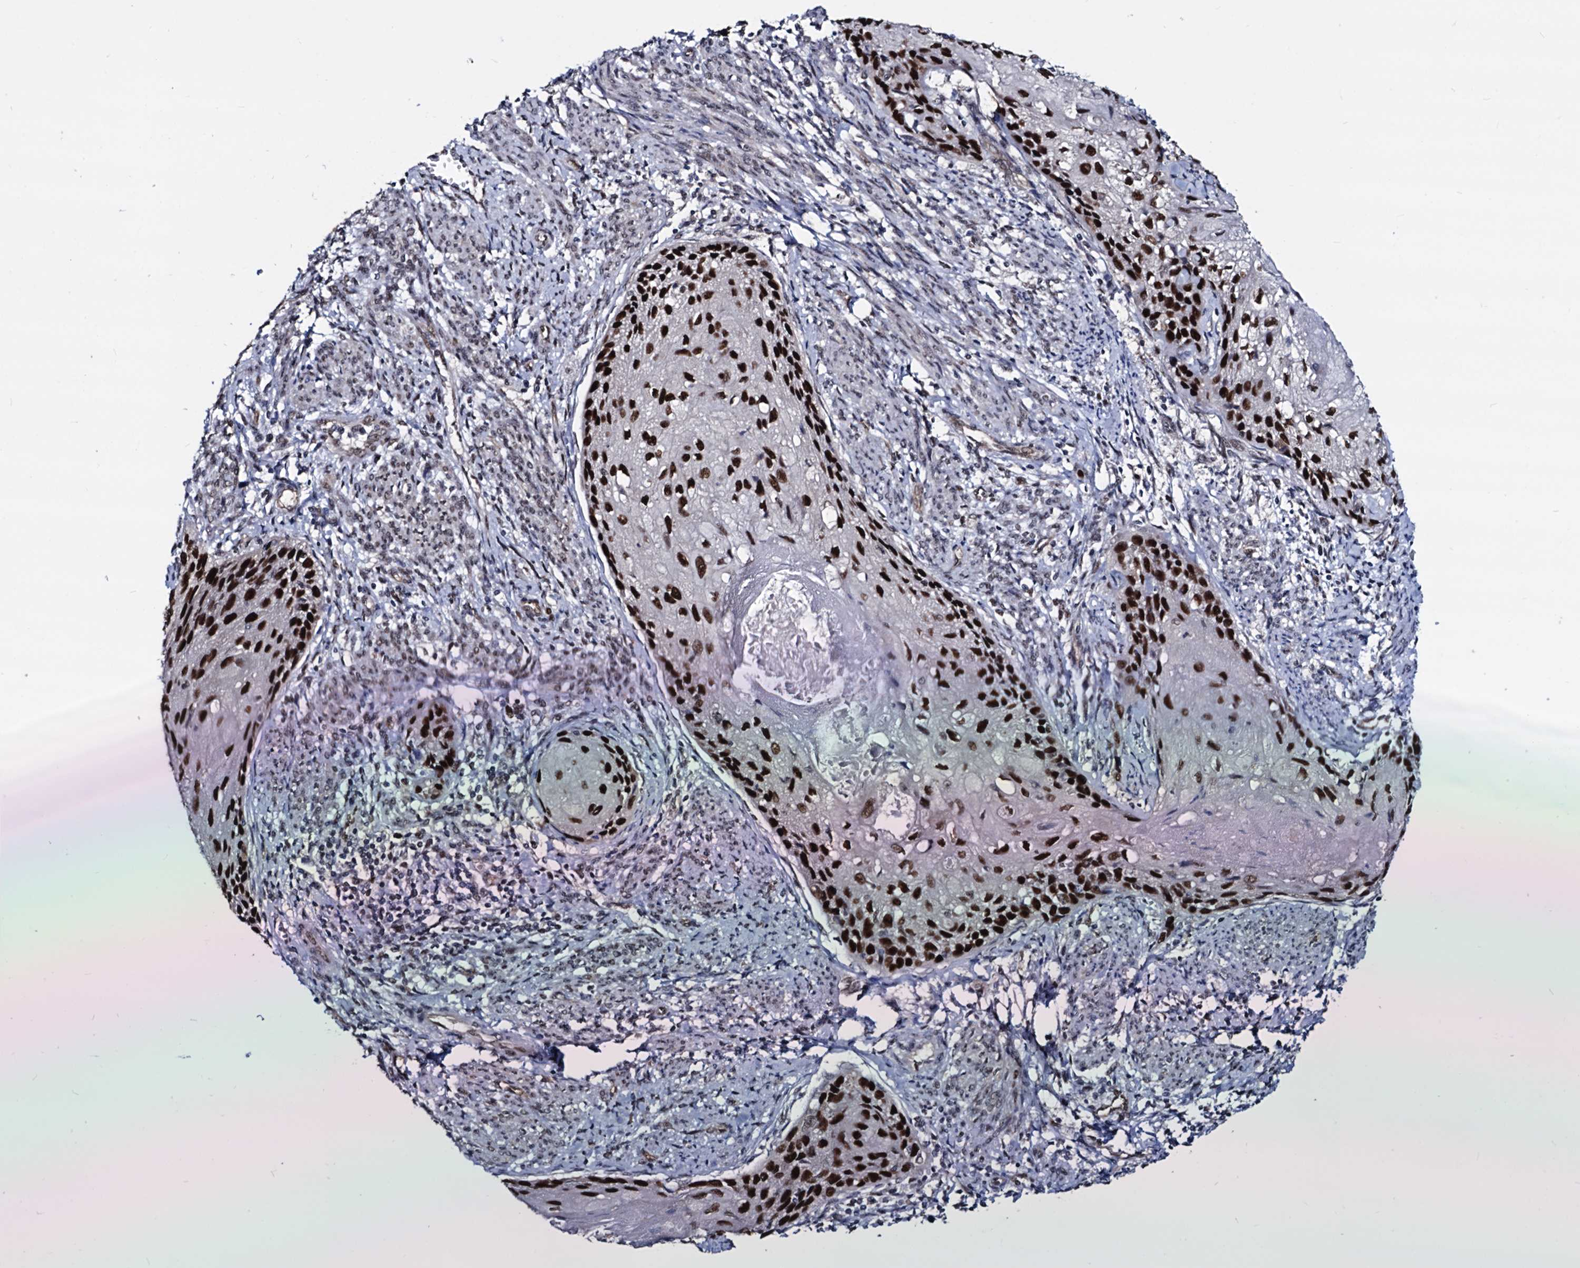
{"staining": {"intensity": "strong", "quantity": ">75%", "location": "nuclear"}, "tissue": "cervical cancer", "cell_type": "Tumor cells", "image_type": "cancer", "snomed": [{"axis": "morphology", "description": "Squamous cell carcinoma, NOS"}, {"axis": "topography", "description": "Cervix"}], "caption": "This photomicrograph demonstrates cervical squamous cell carcinoma stained with immunohistochemistry (IHC) to label a protein in brown. The nuclear of tumor cells show strong positivity for the protein. Nuclei are counter-stained blue.", "gene": "GALNT11", "patient": {"sex": "female", "age": 67}}